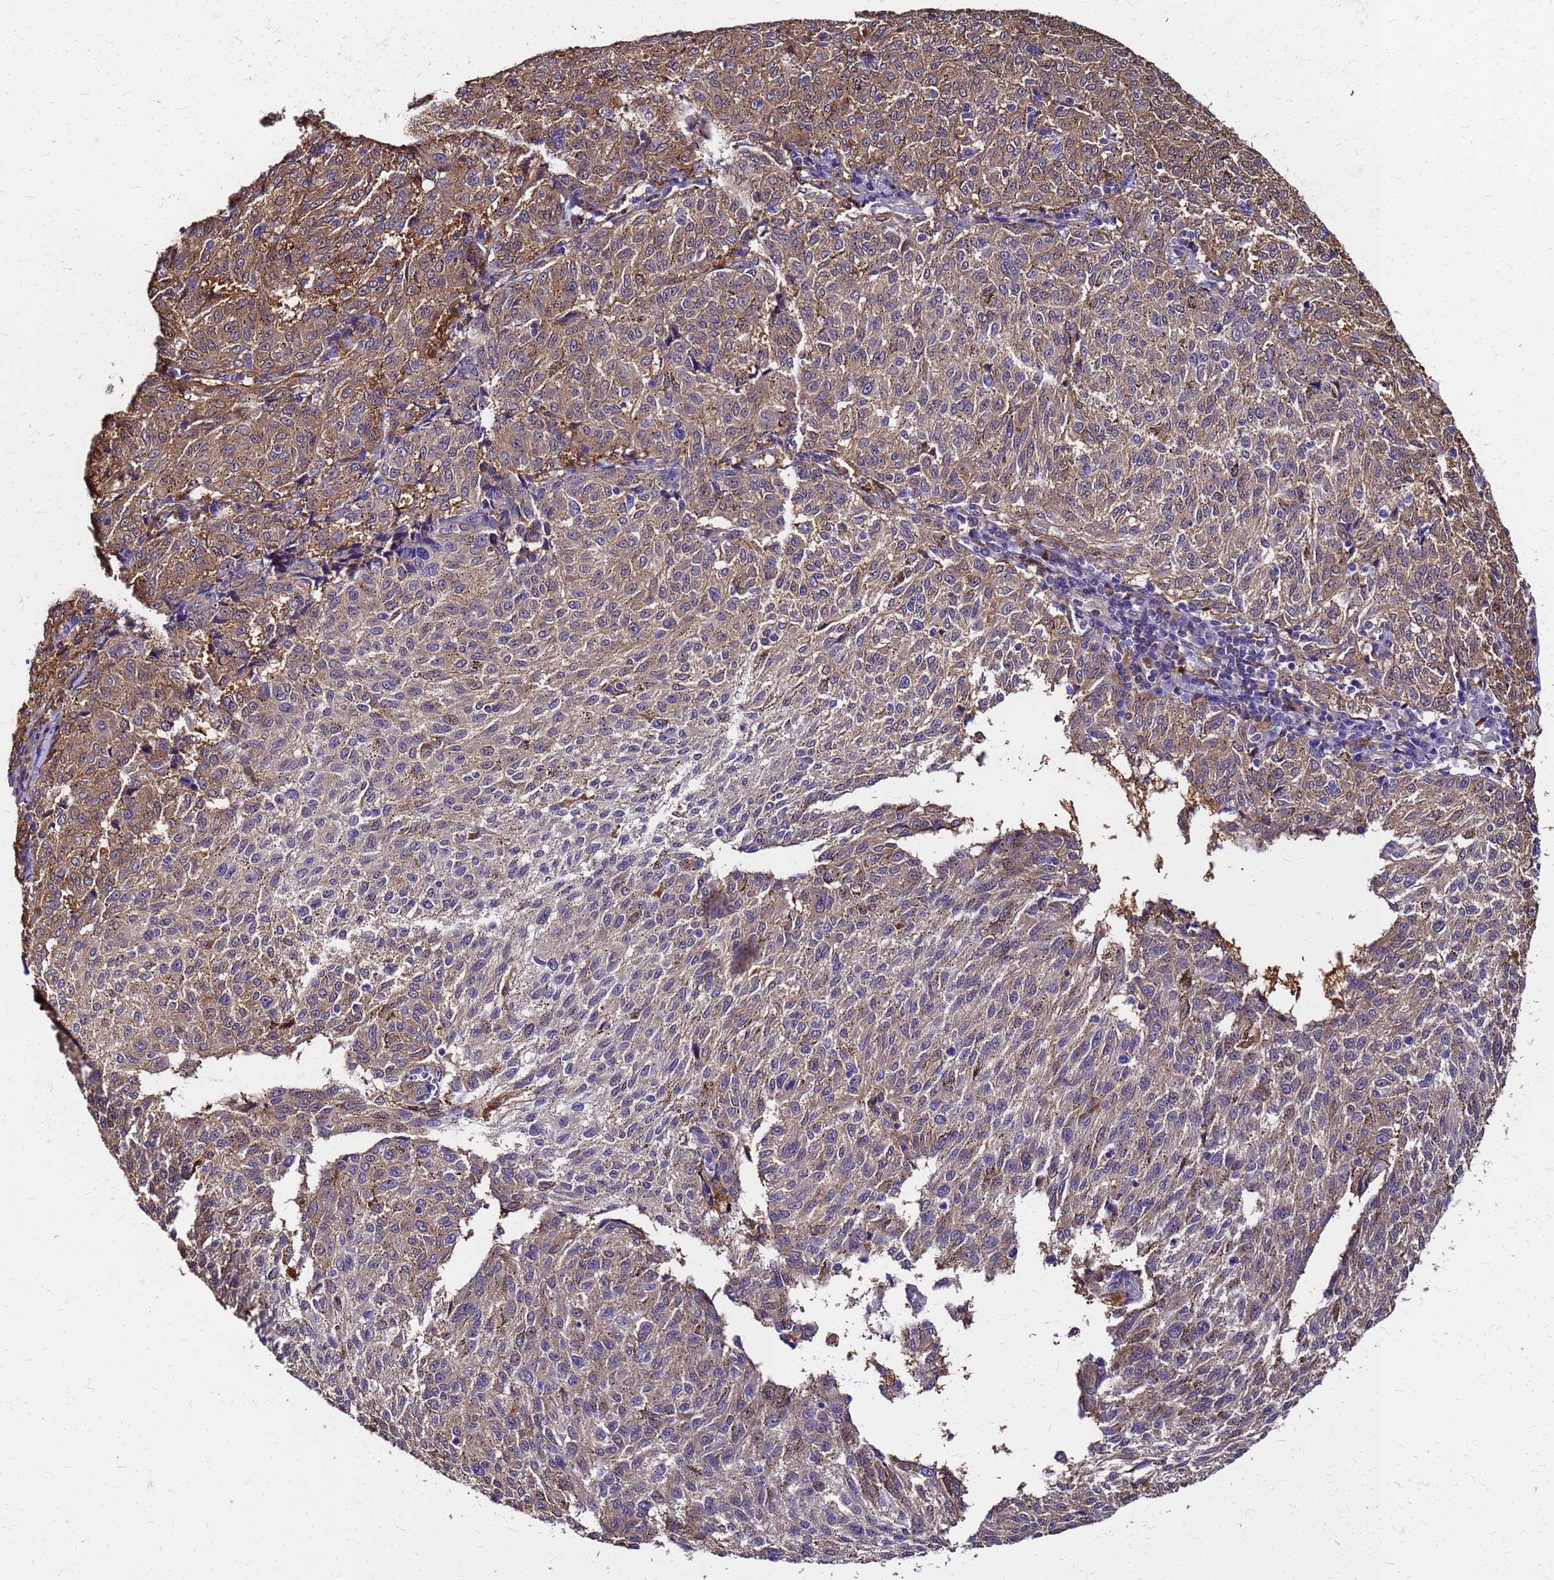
{"staining": {"intensity": "moderate", "quantity": "25%-75%", "location": "cytoplasmic/membranous"}, "tissue": "melanoma", "cell_type": "Tumor cells", "image_type": "cancer", "snomed": [{"axis": "morphology", "description": "Malignant melanoma, NOS"}, {"axis": "topography", "description": "Skin"}], "caption": "Malignant melanoma stained with a protein marker shows moderate staining in tumor cells.", "gene": "S100A11", "patient": {"sex": "female", "age": 72}}